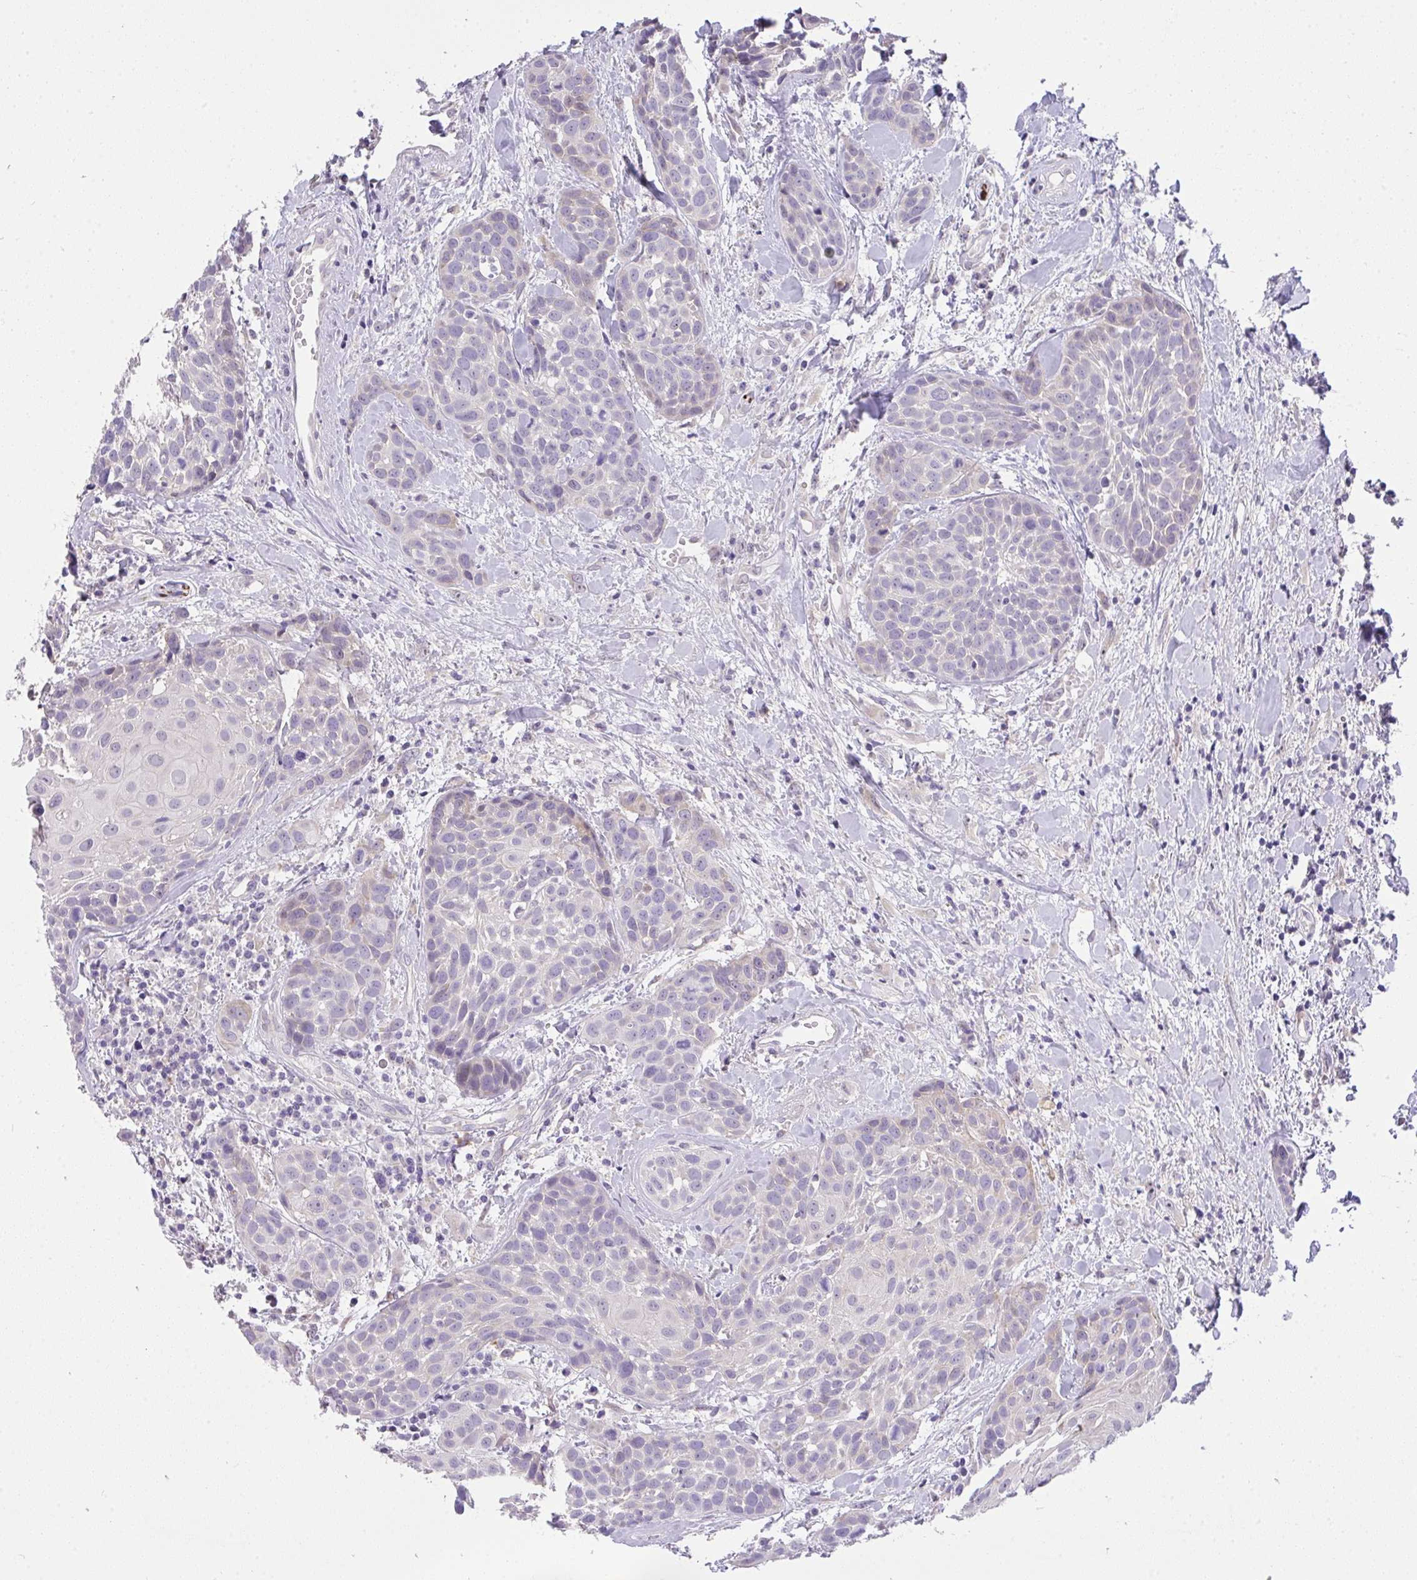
{"staining": {"intensity": "negative", "quantity": "none", "location": "none"}, "tissue": "head and neck cancer", "cell_type": "Tumor cells", "image_type": "cancer", "snomed": [{"axis": "morphology", "description": "Squamous cell carcinoma, NOS"}, {"axis": "topography", "description": "Head-Neck"}], "caption": "This is an immunohistochemistry (IHC) micrograph of head and neck squamous cell carcinoma. There is no staining in tumor cells.", "gene": "VGLL3", "patient": {"sex": "female", "age": 50}}